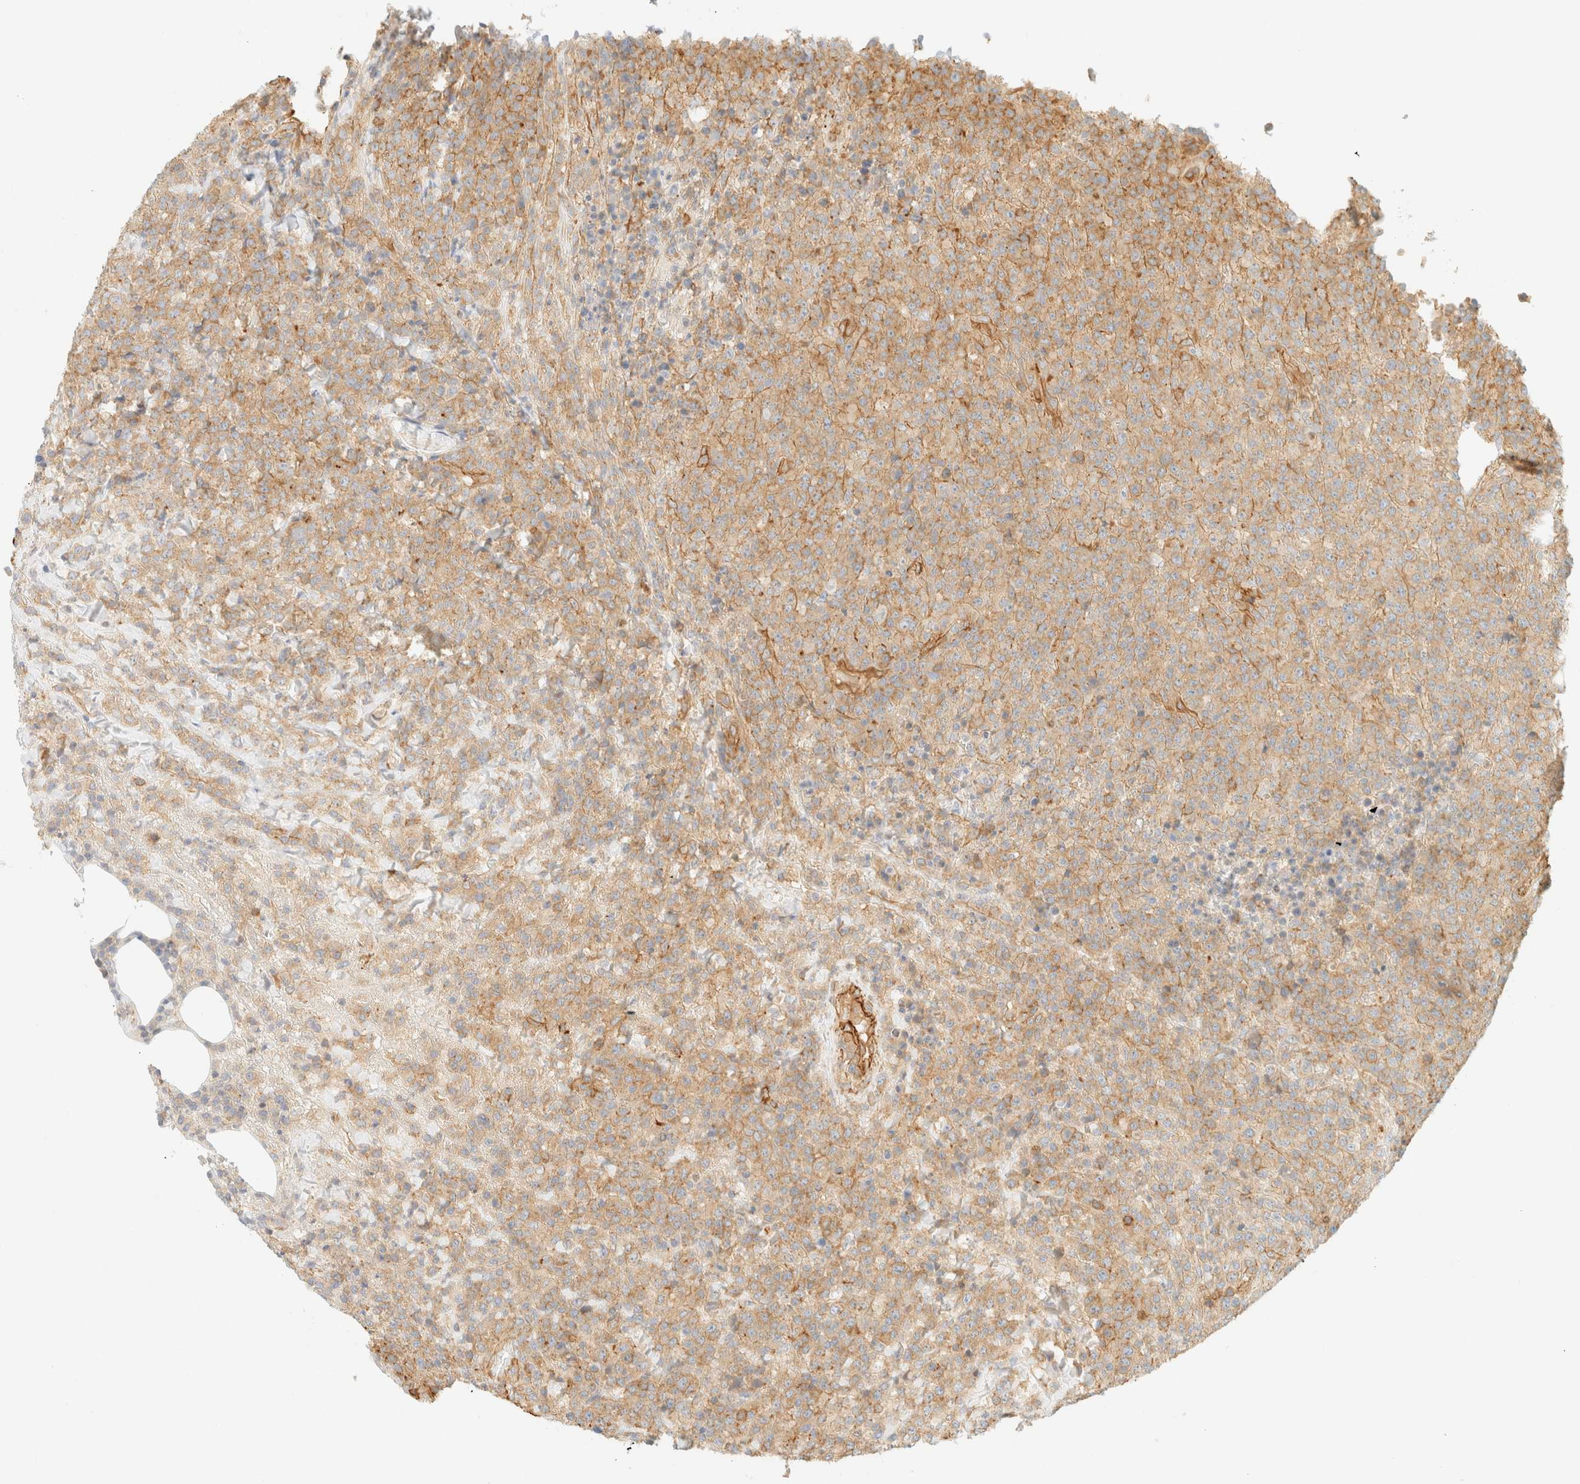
{"staining": {"intensity": "moderate", "quantity": ">75%", "location": "cytoplasmic/membranous"}, "tissue": "lymphoma", "cell_type": "Tumor cells", "image_type": "cancer", "snomed": [{"axis": "morphology", "description": "Malignant lymphoma, non-Hodgkin's type, High grade"}, {"axis": "topography", "description": "Lymph node"}], "caption": "A medium amount of moderate cytoplasmic/membranous positivity is appreciated in about >75% of tumor cells in lymphoma tissue.", "gene": "OTOP2", "patient": {"sex": "male", "age": 13}}